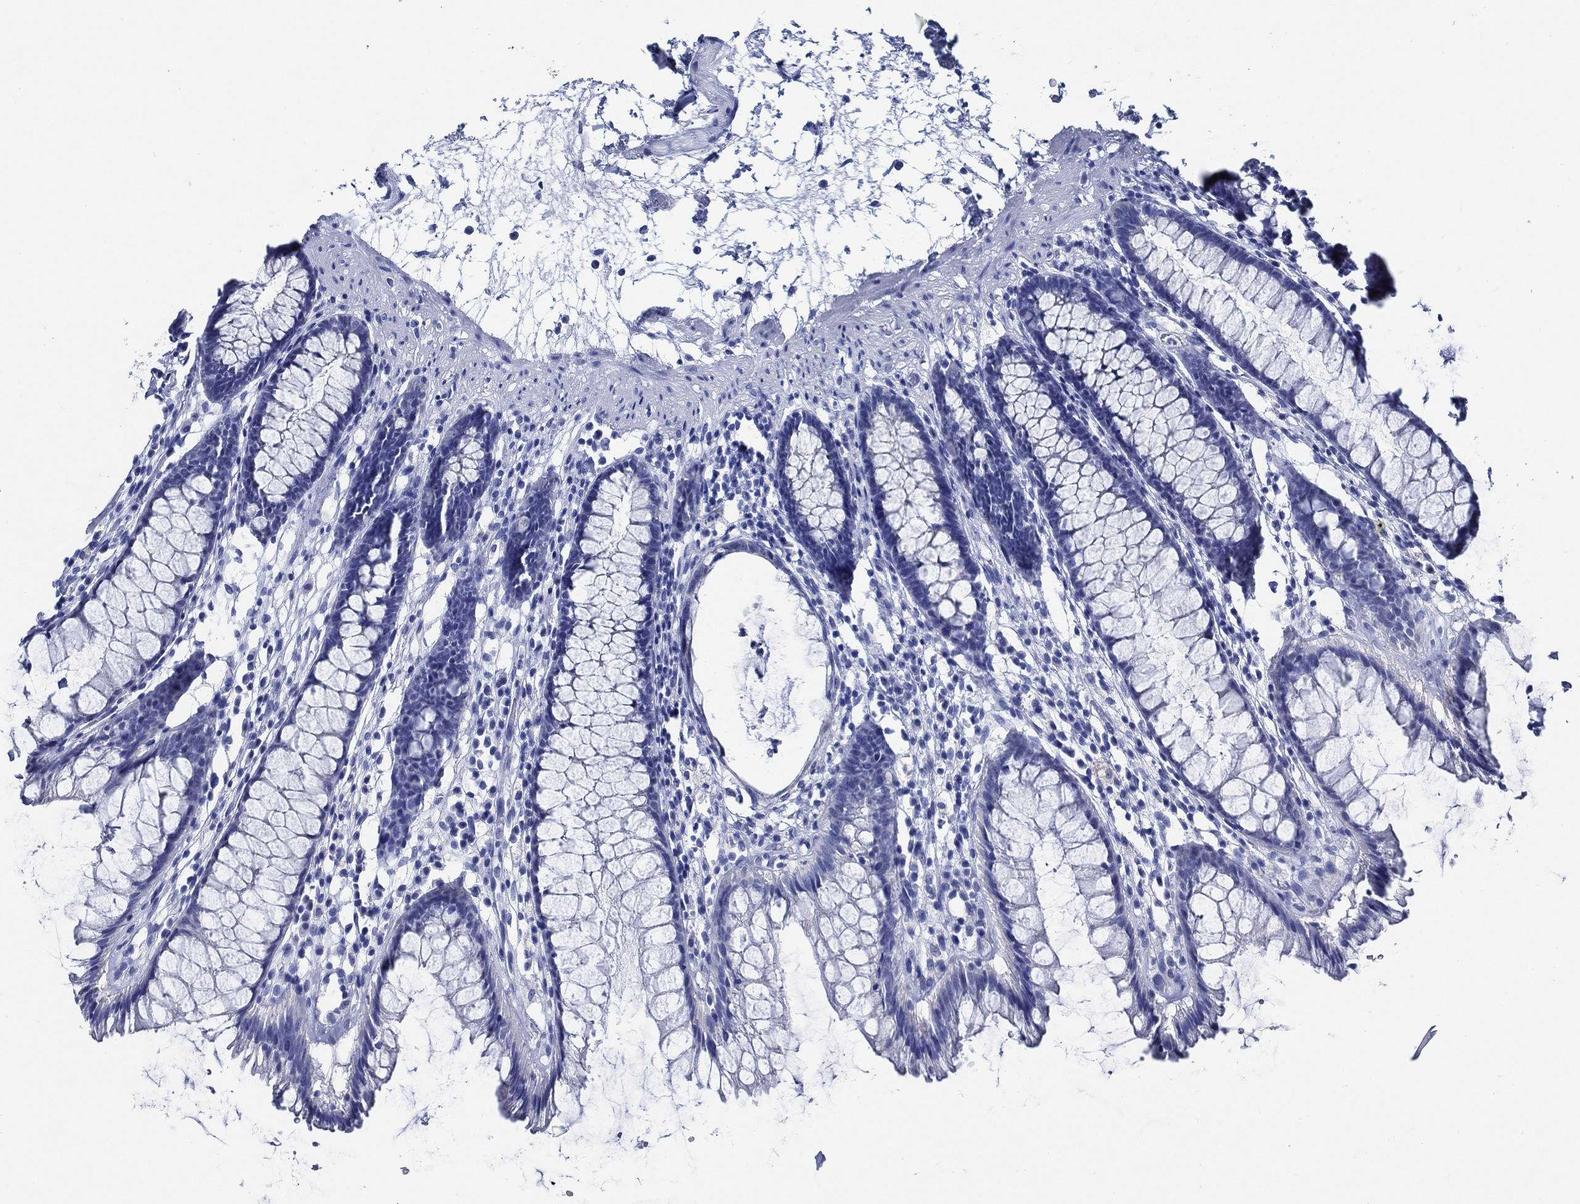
{"staining": {"intensity": "negative", "quantity": "none", "location": "none"}, "tissue": "rectum", "cell_type": "Glandular cells", "image_type": "normal", "snomed": [{"axis": "morphology", "description": "Normal tissue, NOS"}, {"axis": "topography", "description": "Rectum"}], "caption": "An immunohistochemistry image of unremarkable rectum is shown. There is no staining in glandular cells of rectum.", "gene": "WDR62", "patient": {"sex": "male", "age": 72}}